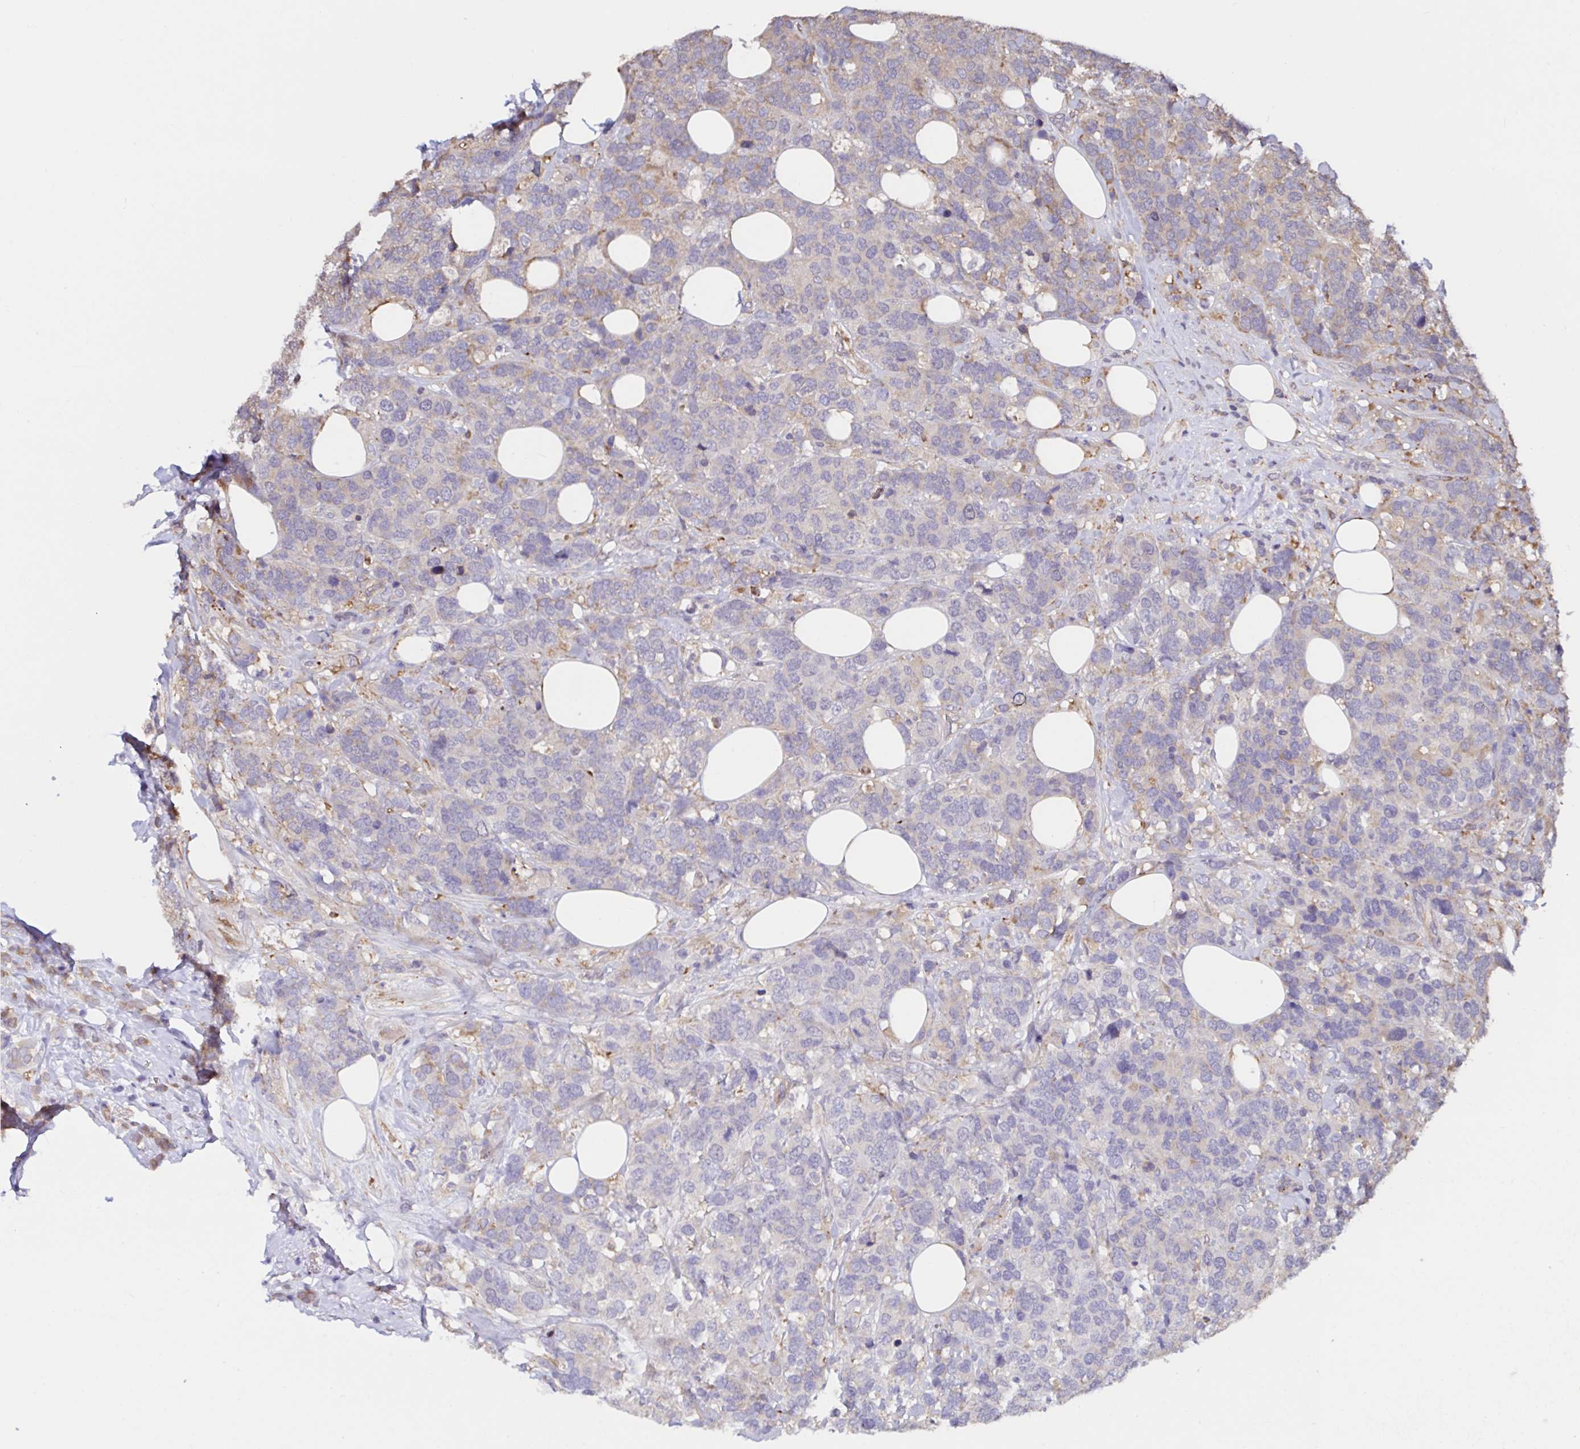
{"staining": {"intensity": "weak", "quantity": "<25%", "location": "cytoplasmic/membranous"}, "tissue": "breast cancer", "cell_type": "Tumor cells", "image_type": "cancer", "snomed": [{"axis": "morphology", "description": "Lobular carcinoma"}, {"axis": "topography", "description": "Breast"}], "caption": "Protein analysis of breast cancer demonstrates no significant positivity in tumor cells.", "gene": "RSRP1", "patient": {"sex": "female", "age": 59}}